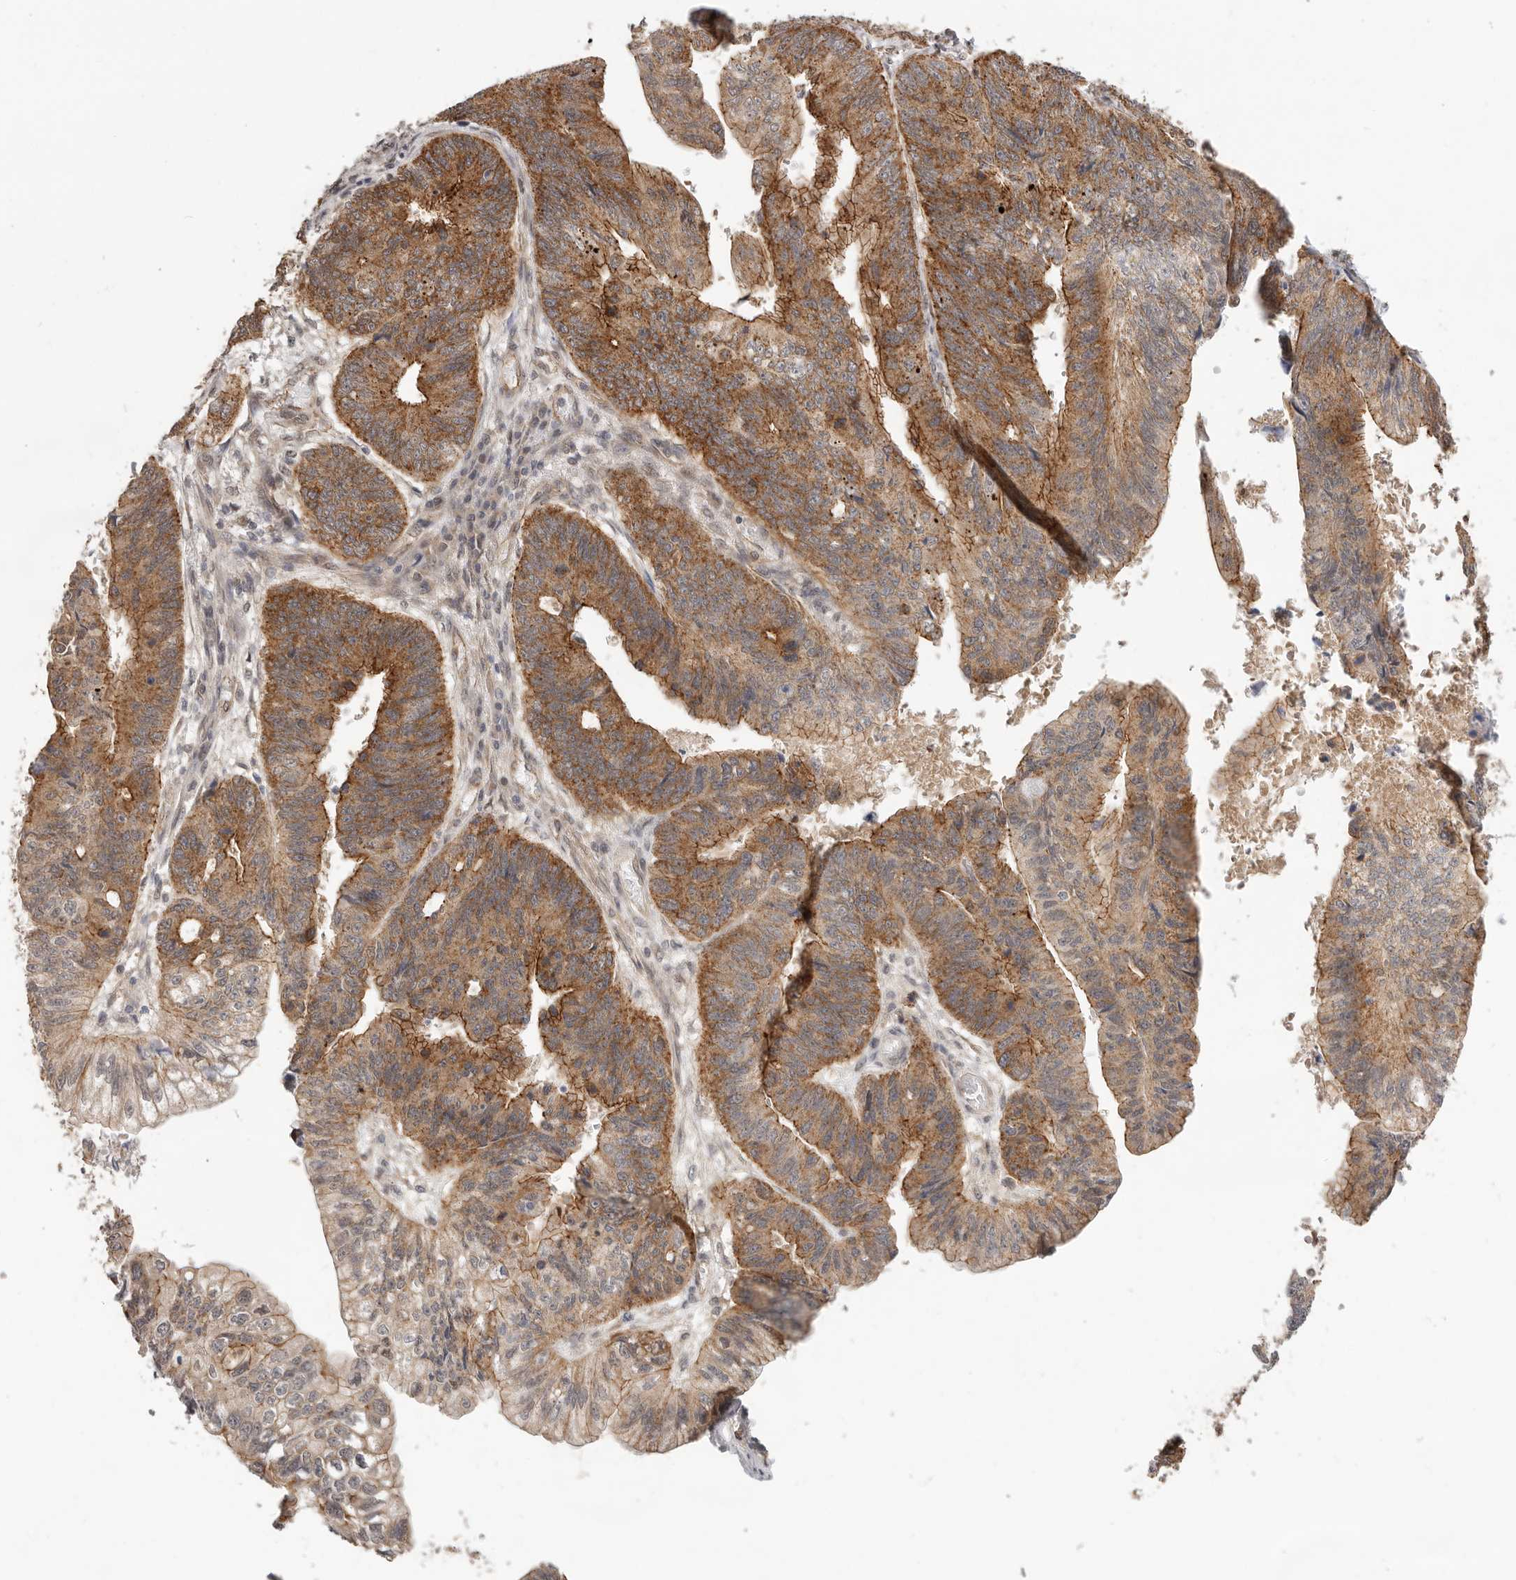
{"staining": {"intensity": "strong", "quantity": ">75%", "location": "cytoplasmic/membranous"}, "tissue": "stomach cancer", "cell_type": "Tumor cells", "image_type": "cancer", "snomed": [{"axis": "morphology", "description": "Adenocarcinoma, NOS"}, {"axis": "topography", "description": "Stomach"}], "caption": "Tumor cells reveal strong cytoplasmic/membranous positivity in approximately >75% of cells in stomach adenocarcinoma.", "gene": "USP49", "patient": {"sex": "male", "age": 59}}